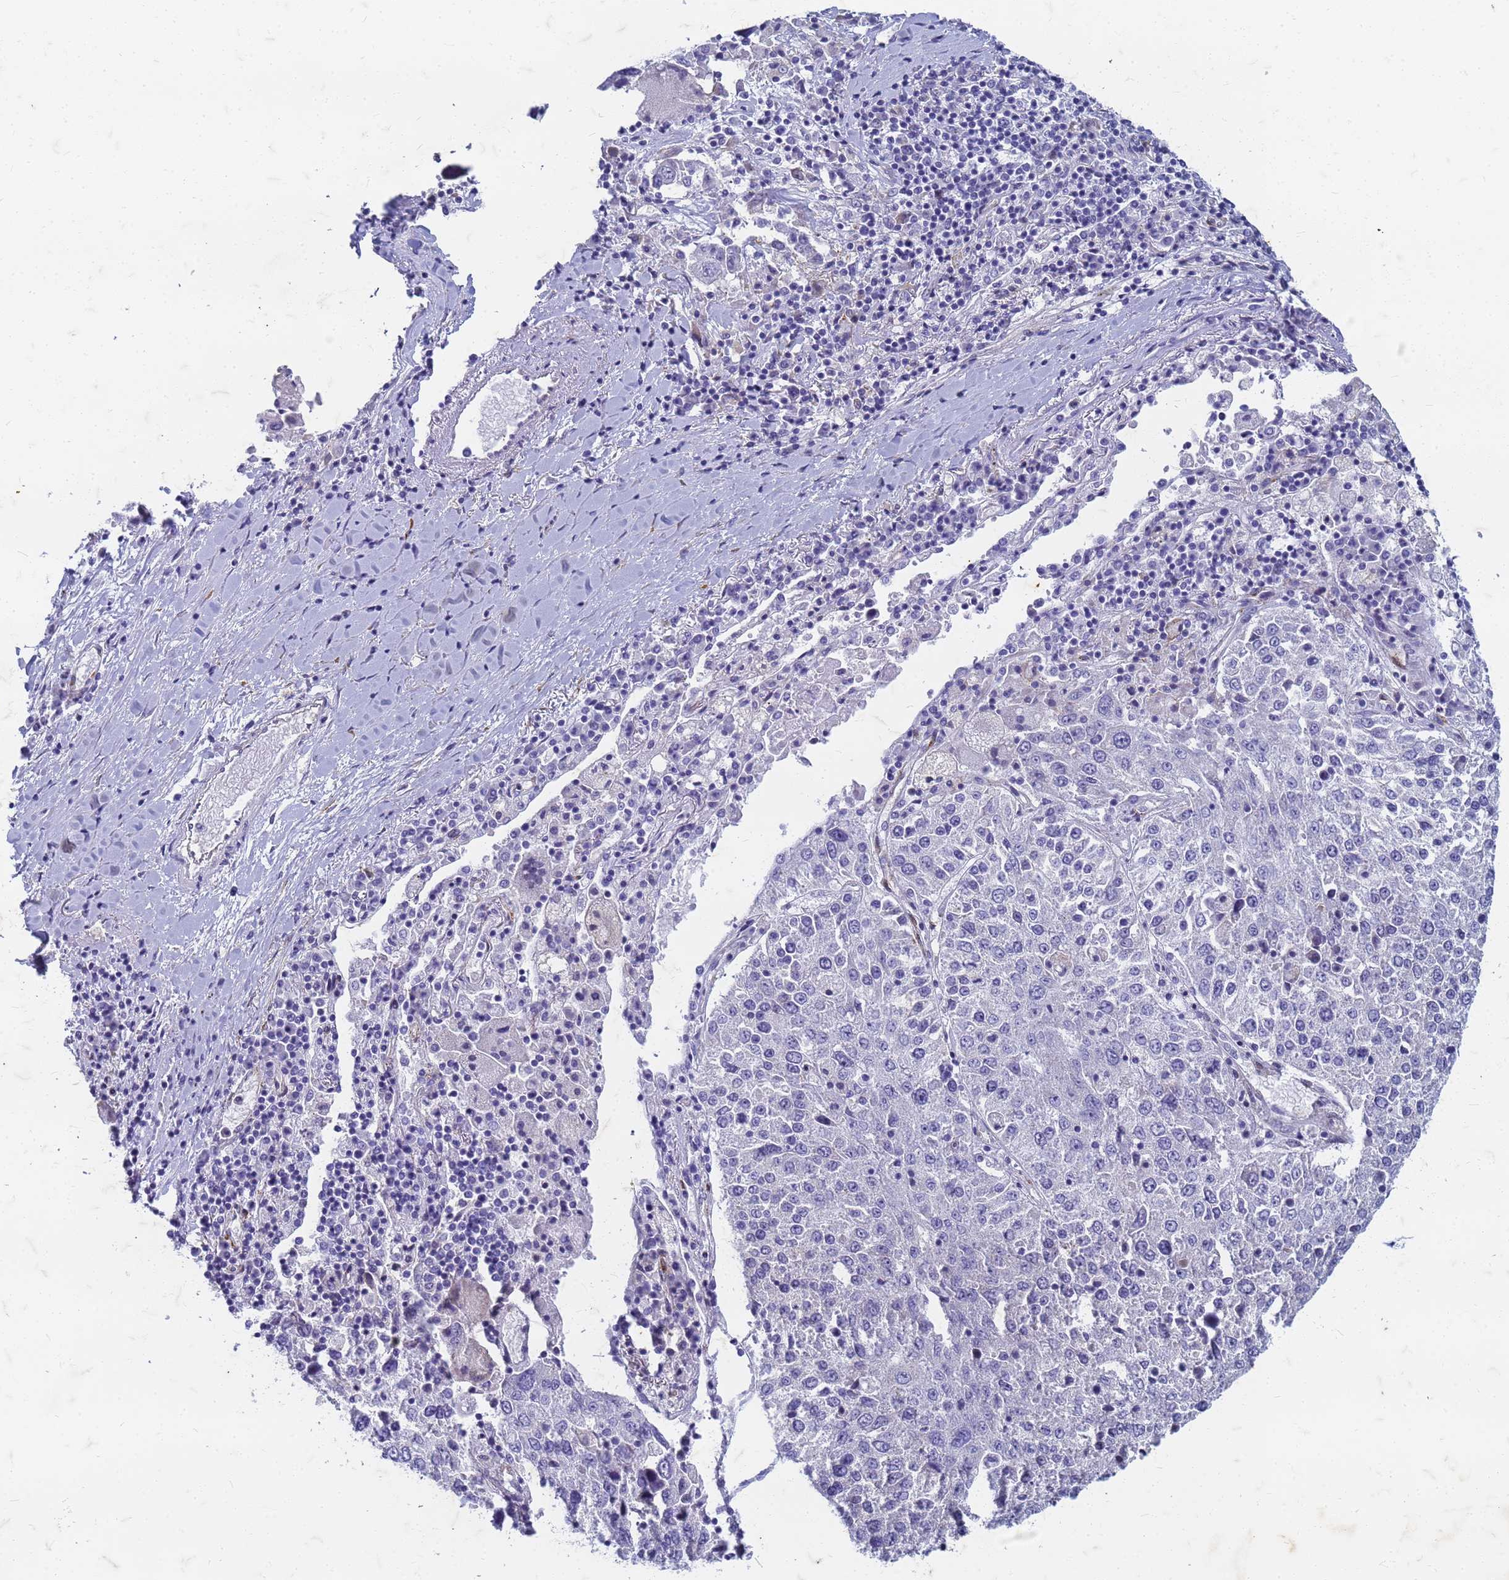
{"staining": {"intensity": "negative", "quantity": "none", "location": "none"}, "tissue": "lung cancer", "cell_type": "Tumor cells", "image_type": "cancer", "snomed": [{"axis": "morphology", "description": "Squamous cell carcinoma, NOS"}, {"axis": "topography", "description": "Lung"}], "caption": "A photomicrograph of human lung cancer is negative for staining in tumor cells.", "gene": "TRIM64B", "patient": {"sex": "male", "age": 65}}